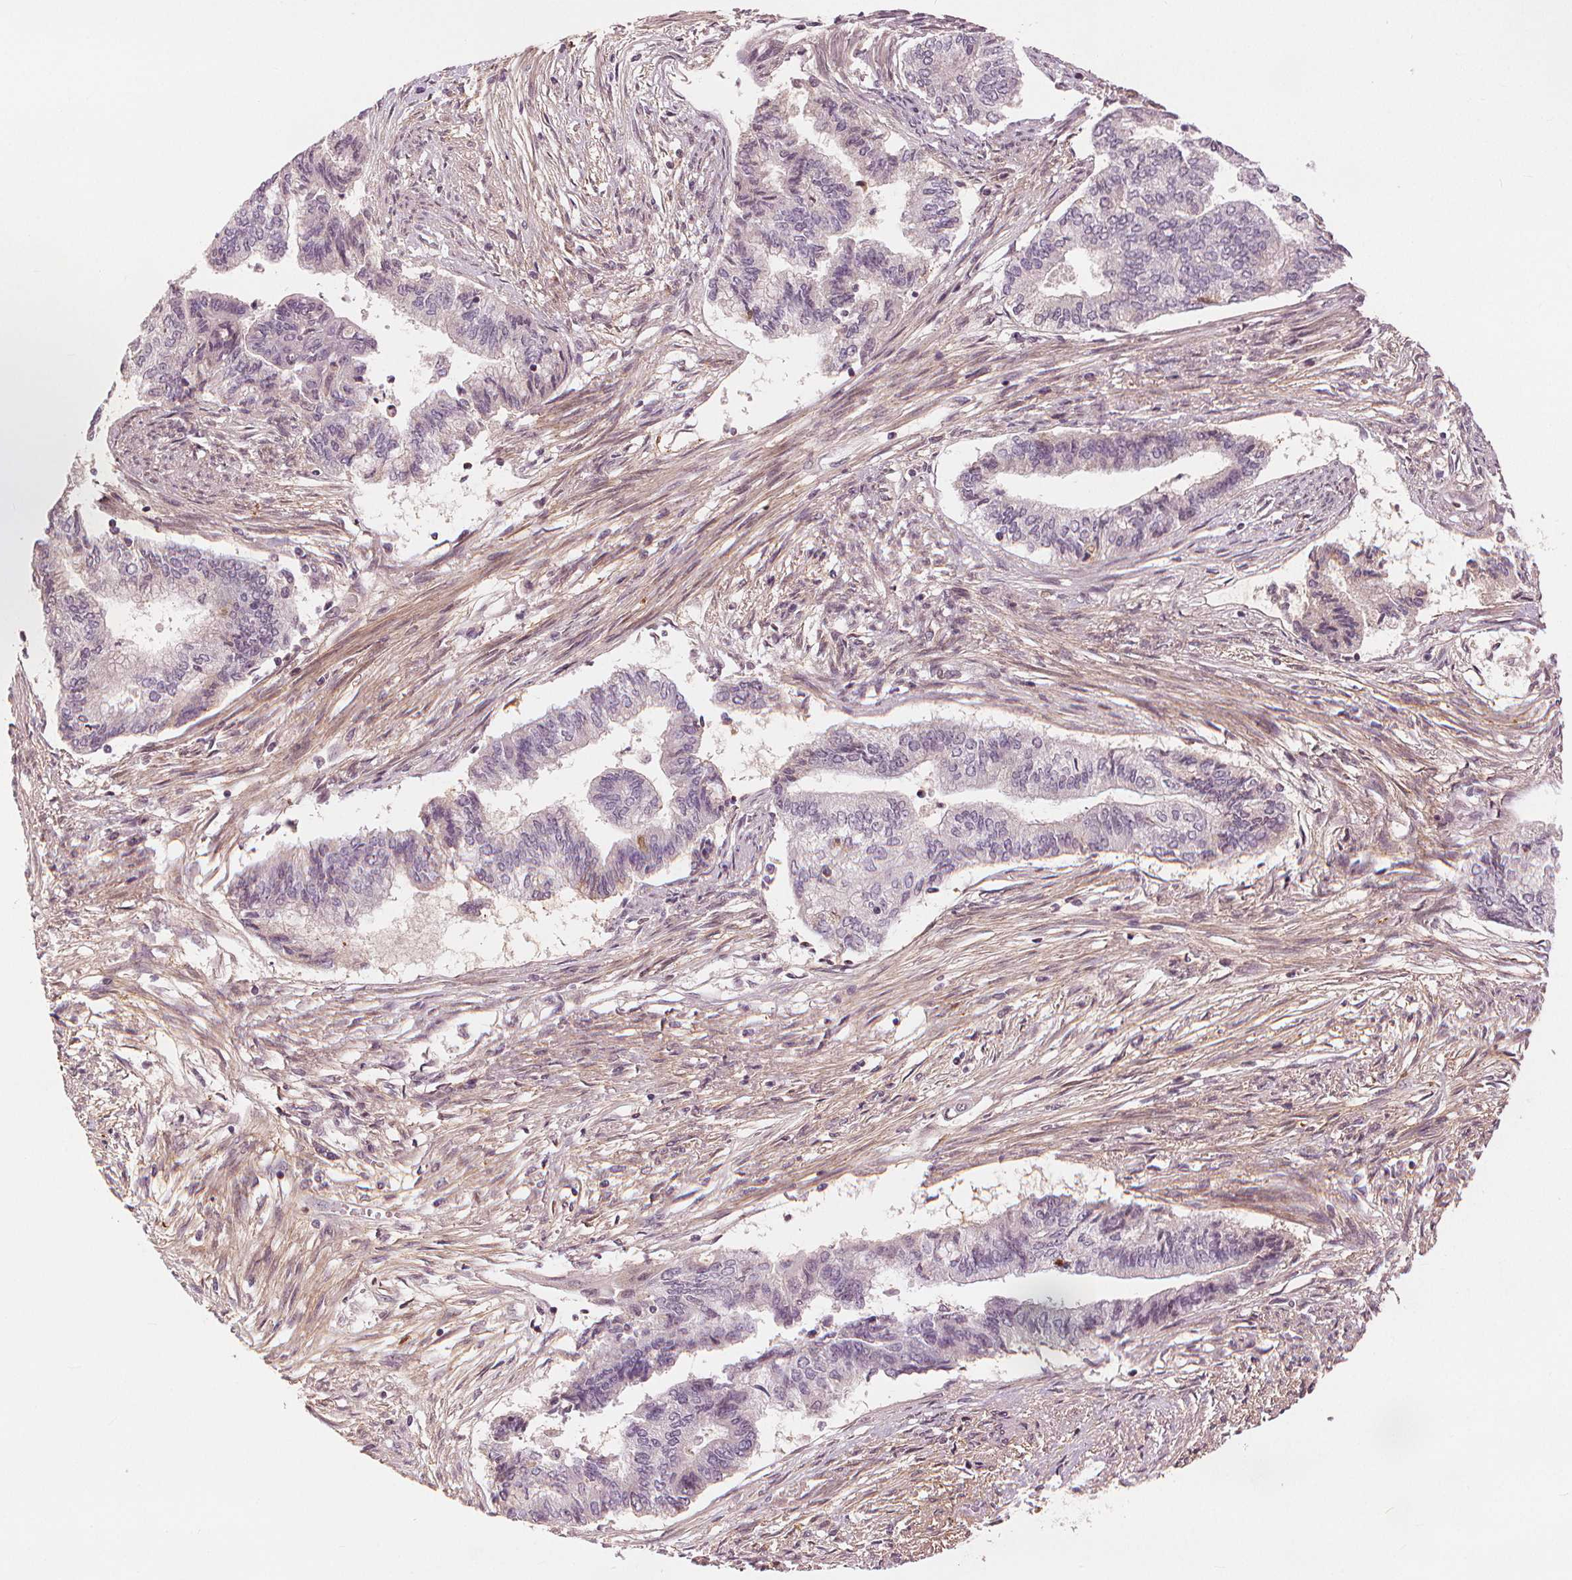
{"staining": {"intensity": "negative", "quantity": "none", "location": "none"}, "tissue": "endometrial cancer", "cell_type": "Tumor cells", "image_type": "cancer", "snomed": [{"axis": "morphology", "description": "Adenocarcinoma, NOS"}, {"axis": "topography", "description": "Endometrium"}], "caption": "High power microscopy micrograph of an immunohistochemistry histopathology image of endometrial cancer (adenocarcinoma), revealing no significant positivity in tumor cells.", "gene": "SLC34A1", "patient": {"sex": "female", "age": 65}}